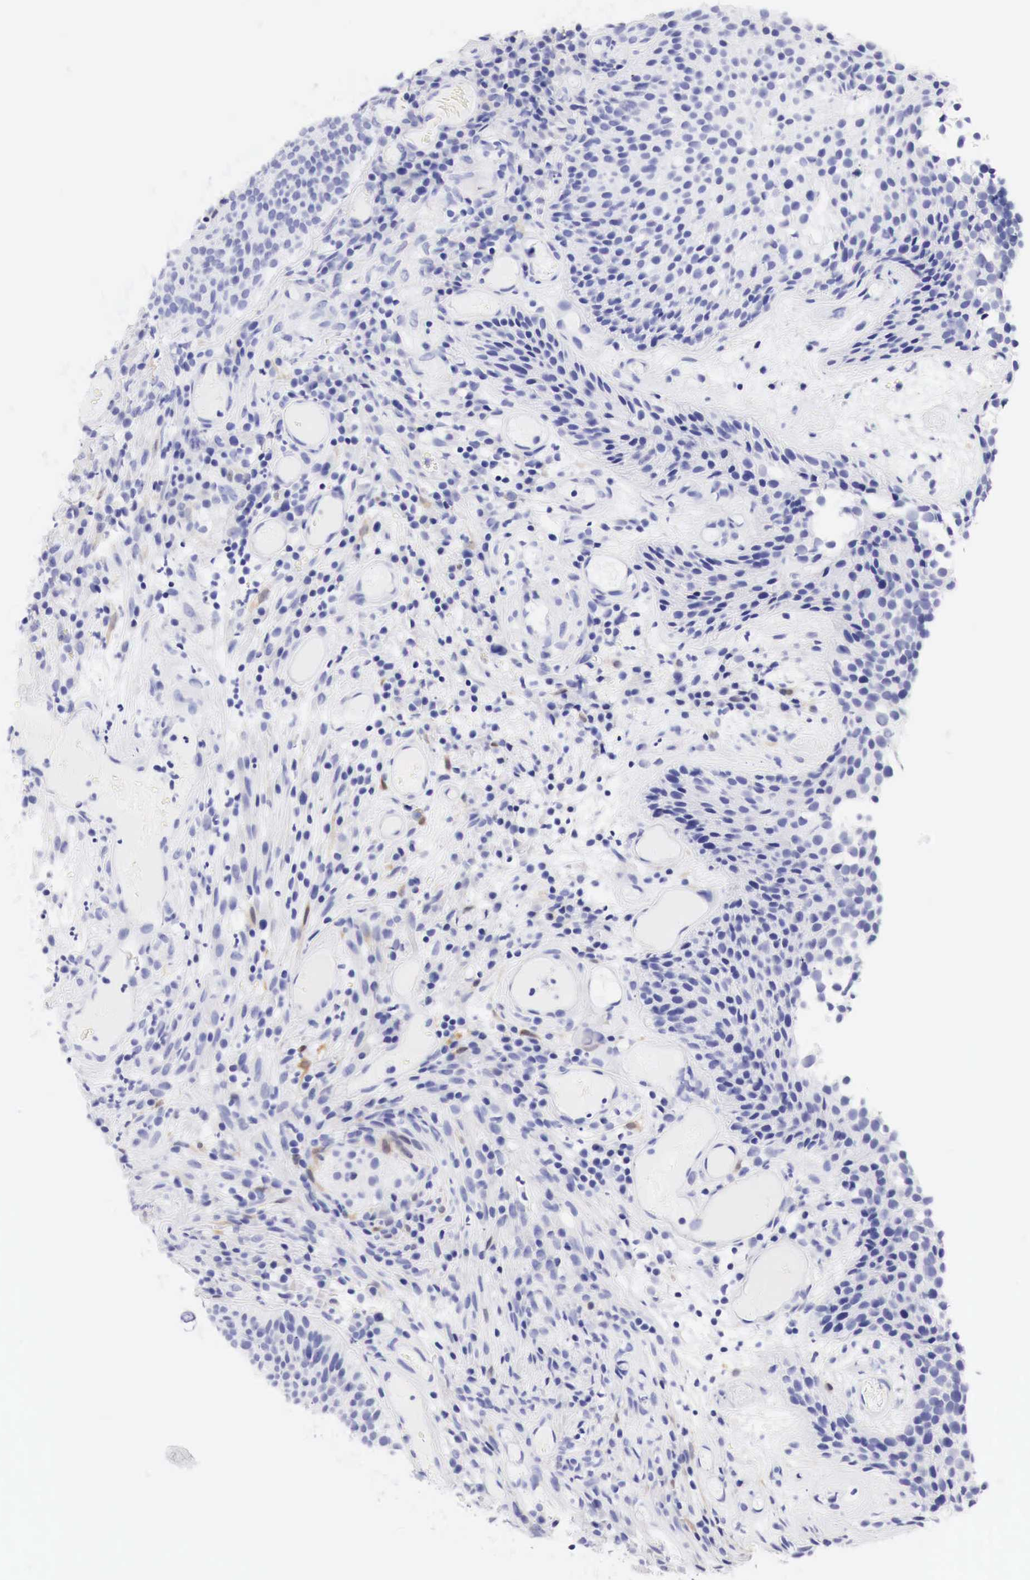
{"staining": {"intensity": "negative", "quantity": "none", "location": "none"}, "tissue": "urothelial cancer", "cell_type": "Tumor cells", "image_type": "cancer", "snomed": [{"axis": "morphology", "description": "Urothelial carcinoma, Low grade"}, {"axis": "topography", "description": "Urinary bladder"}], "caption": "The photomicrograph displays no staining of tumor cells in low-grade urothelial carcinoma. The staining is performed using DAB brown chromogen with nuclei counter-stained in using hematoxylin.", "gene": "CDKN2A", "patient": {"sex": "male", "age": 85}}